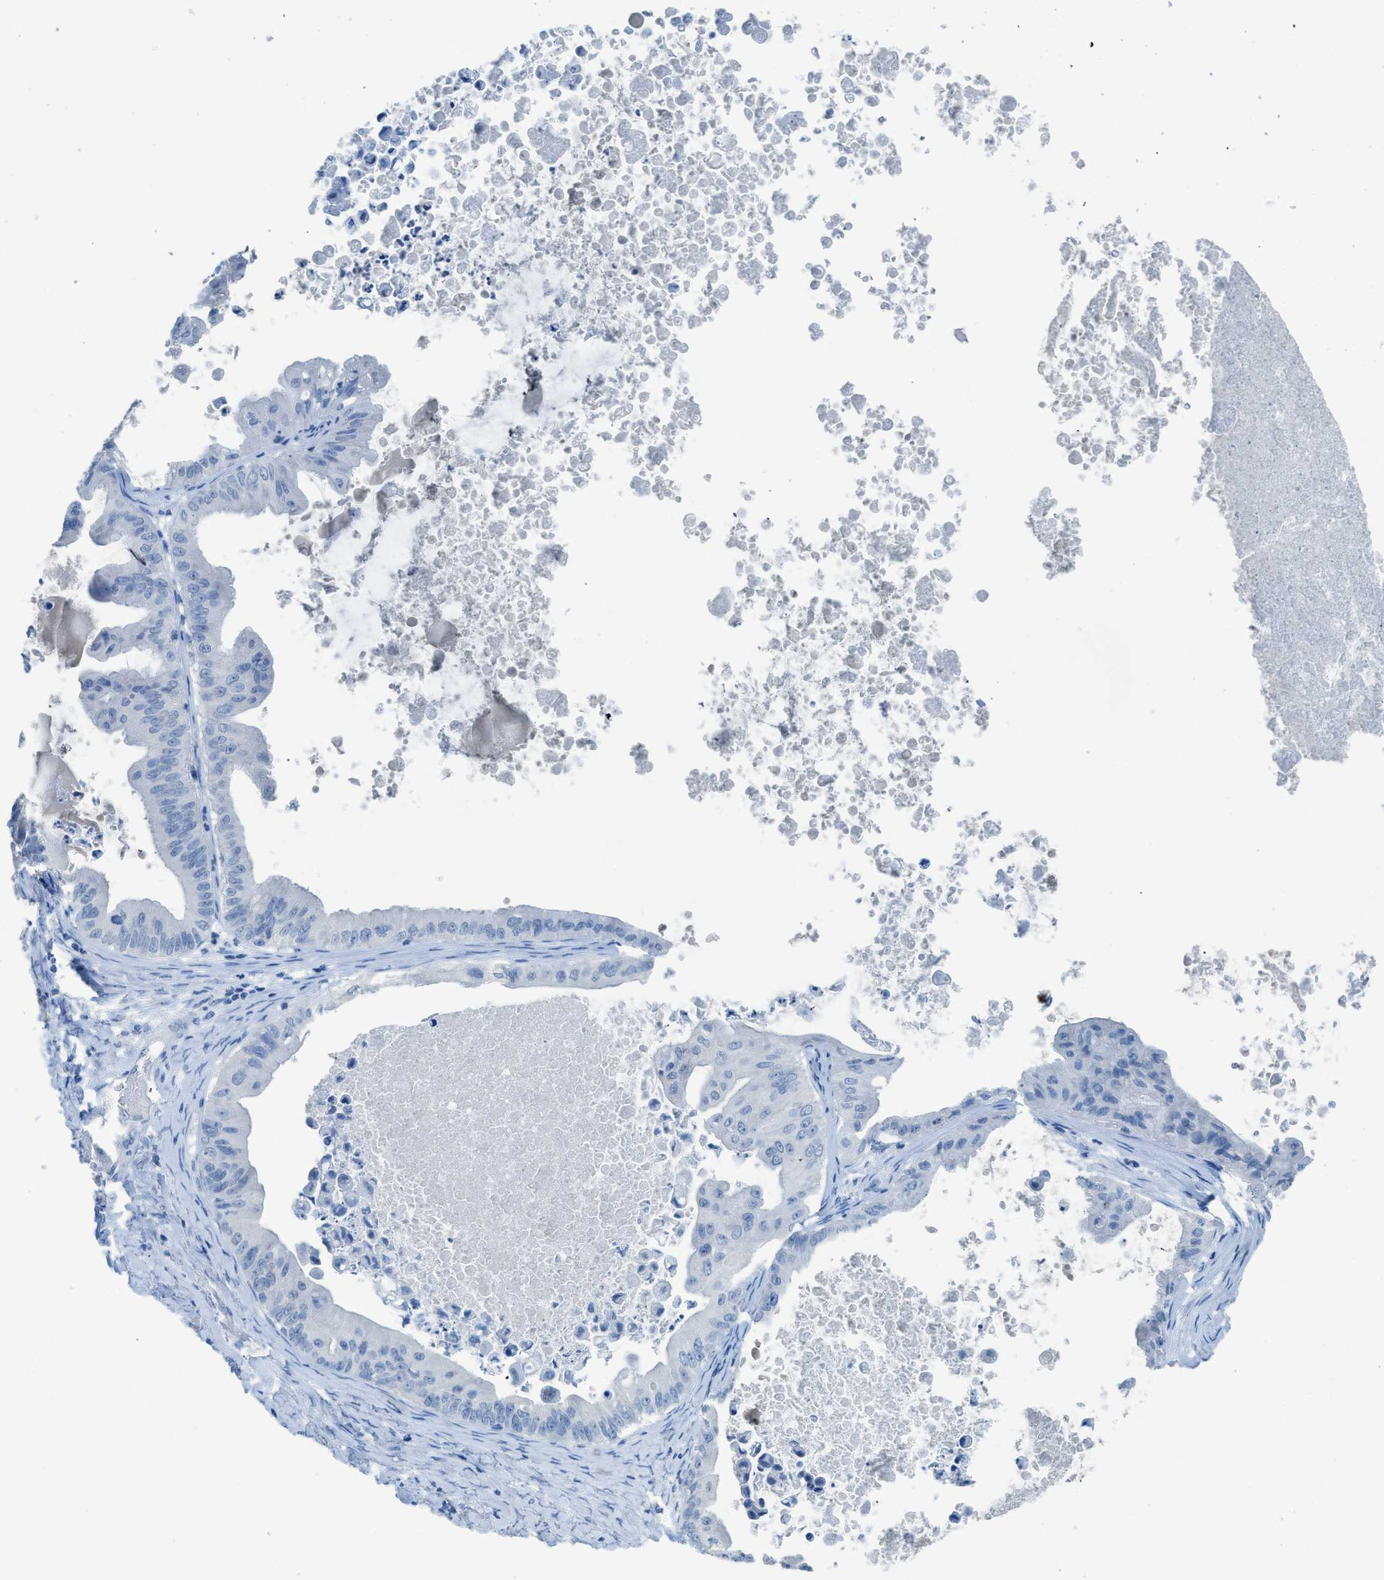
{"staining": {"intensity": "negative", "quantity": "none", "location": "none"}, "tissue": "ovarian cancer", "cell_type": "Tumor cells", "image_type": "cancer", "snomed": [{"axis": "morphology", "description": "Cystadenocarcinoma, mucinous, NOS"}, {"axis": "topography", "description": "Ovary"}], "caption": "Human ovarian cancer (mucinous cystadenocarcinoma) stained for a protein using immunohistochemistry (IHC) displays no staining in tumor cells.", "gene": "ACAN", "patient": {"sex": "female", "age": 37}}